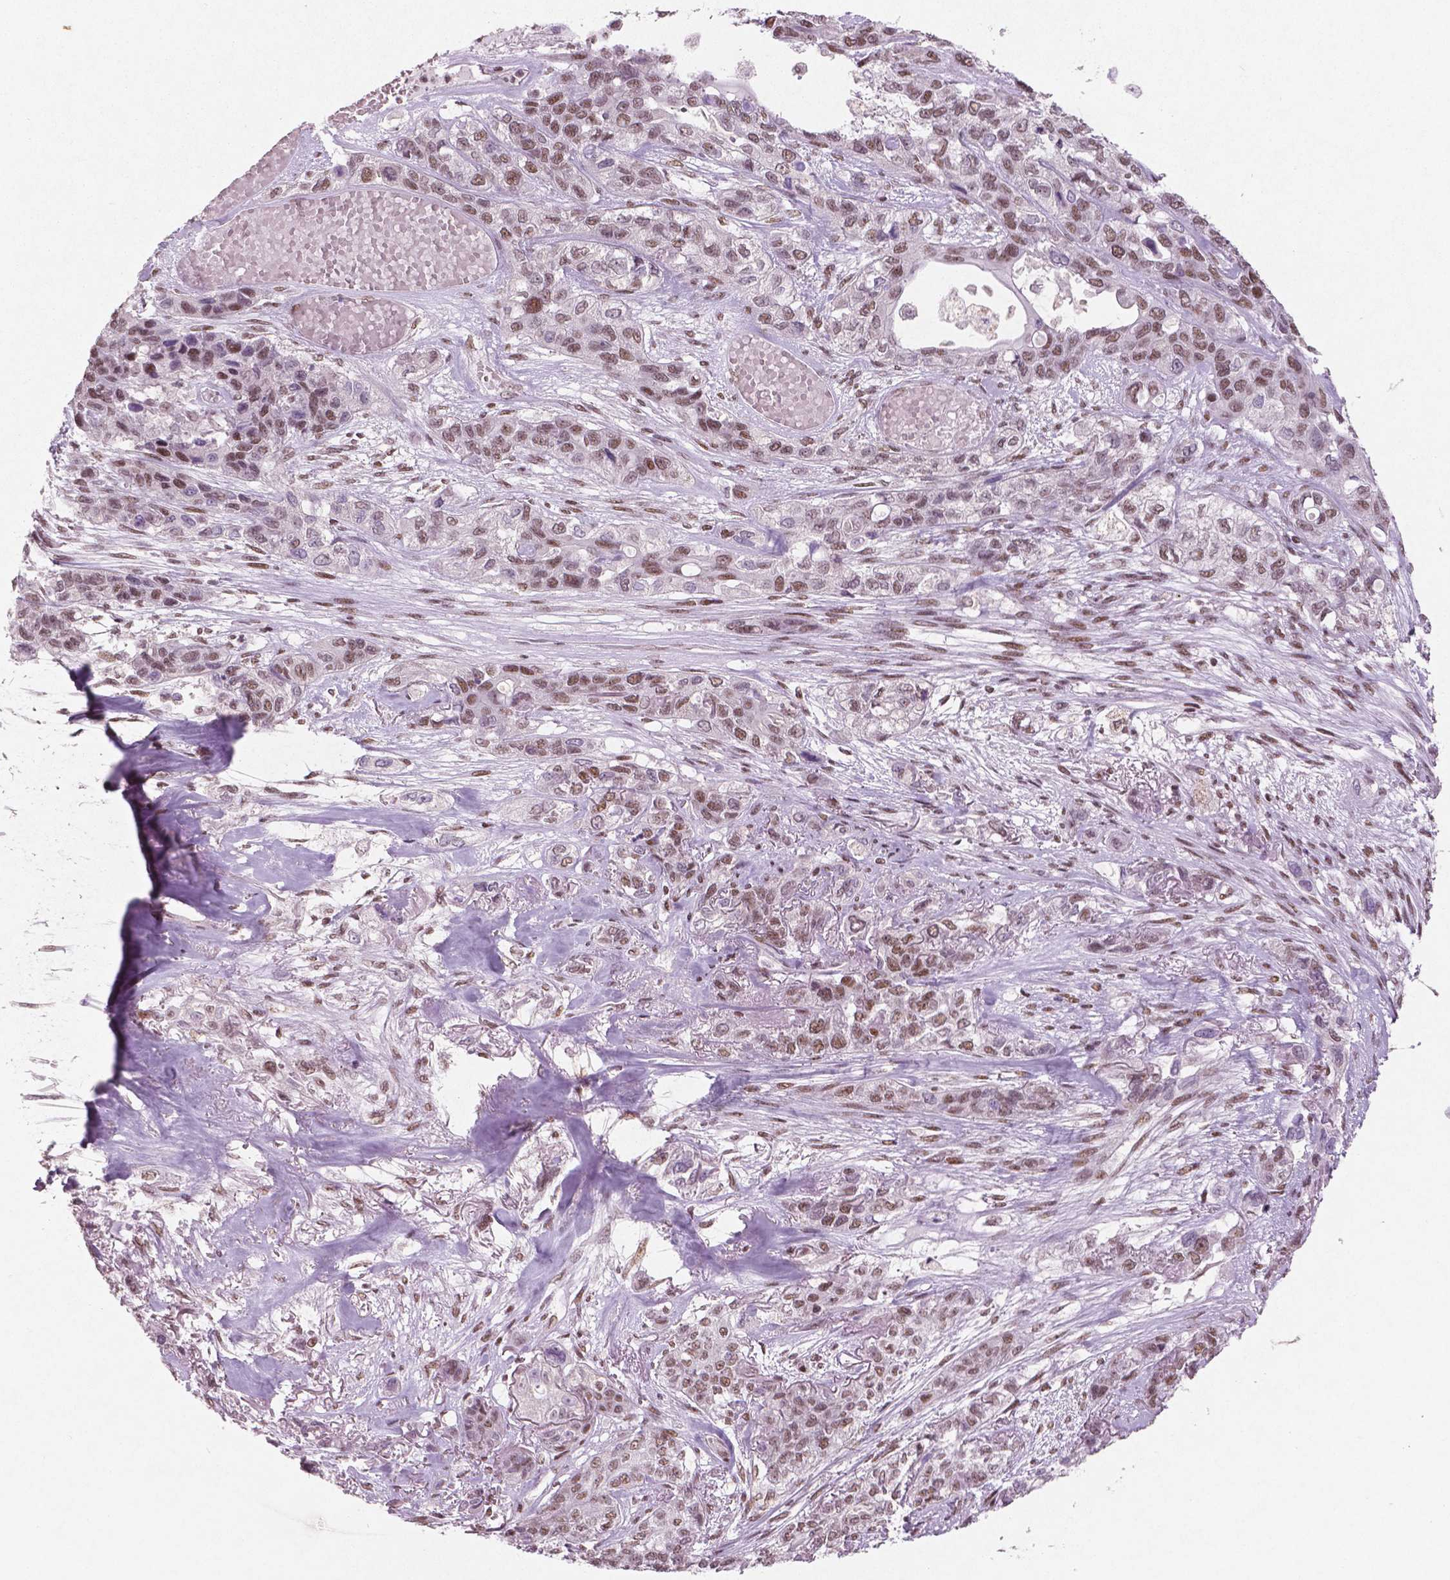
{"staining": {"intensity": "moderate", "quantity": ">75%", "location": "nuclear"}, "tissue": "lung cancer", "cell_type": "Tumor cells", "image_type": "cancer", "snomed": [{"axis": "morphology", "description": "Squamous cell carcinoma, NOS"}, {"axis": "topography", "description": "Lung"}], "caption": "Moderate nuclear expression is seen in approximately >75% of tumor cells in lung squamous cell carcinoma. The staining was performed using DAB (3,3'-diaminobenzidine) to visualize the protein expression in brown, while the nuclei were stained in blue with hematoxylin (Magnification: 20x).", "gene": "BRD4", "patient": {"sex": "female", "age": 70}}